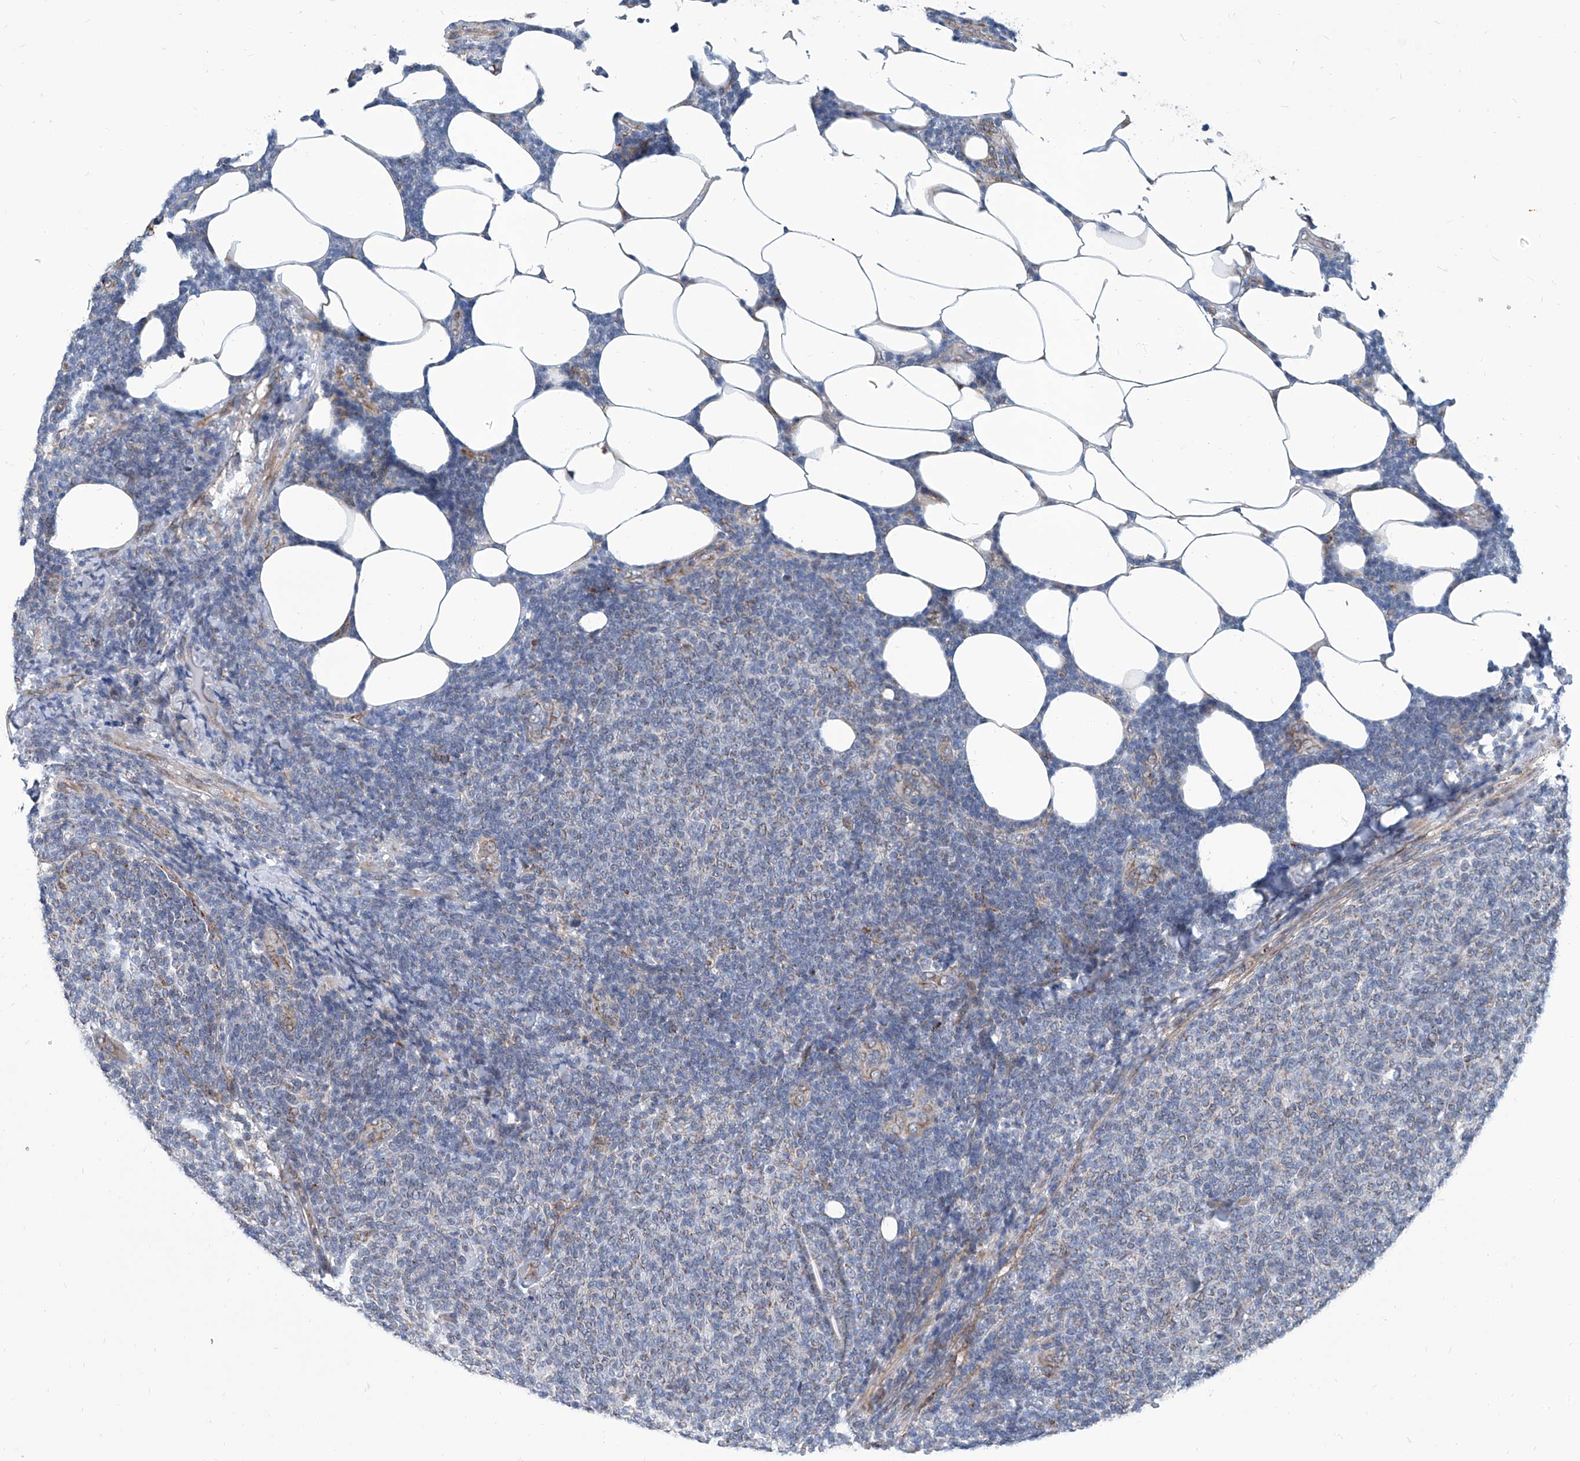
{"staining": {"intensity": "weak", "quantity": "<25%", "location": "cytoplasmic/membranous"}, "tissue": "lymphoma", "cell_type": "Tumor cells", "image_type": "cancer", "snomed": [{"axis": "morphology", "description": "Malignant lymphoma, non-Hodgkin's type, Low grade"}, {"axis": "topography", "description": "Lymph node"}], "caption": "This is an immunohistochemistry photomicrograph of malignant lymphoma, non-Hodgkin's type (low-grade). There is no staining in tumor cells.", "gene": "USP48", "patient": {"sex": "male", "age": 66}}